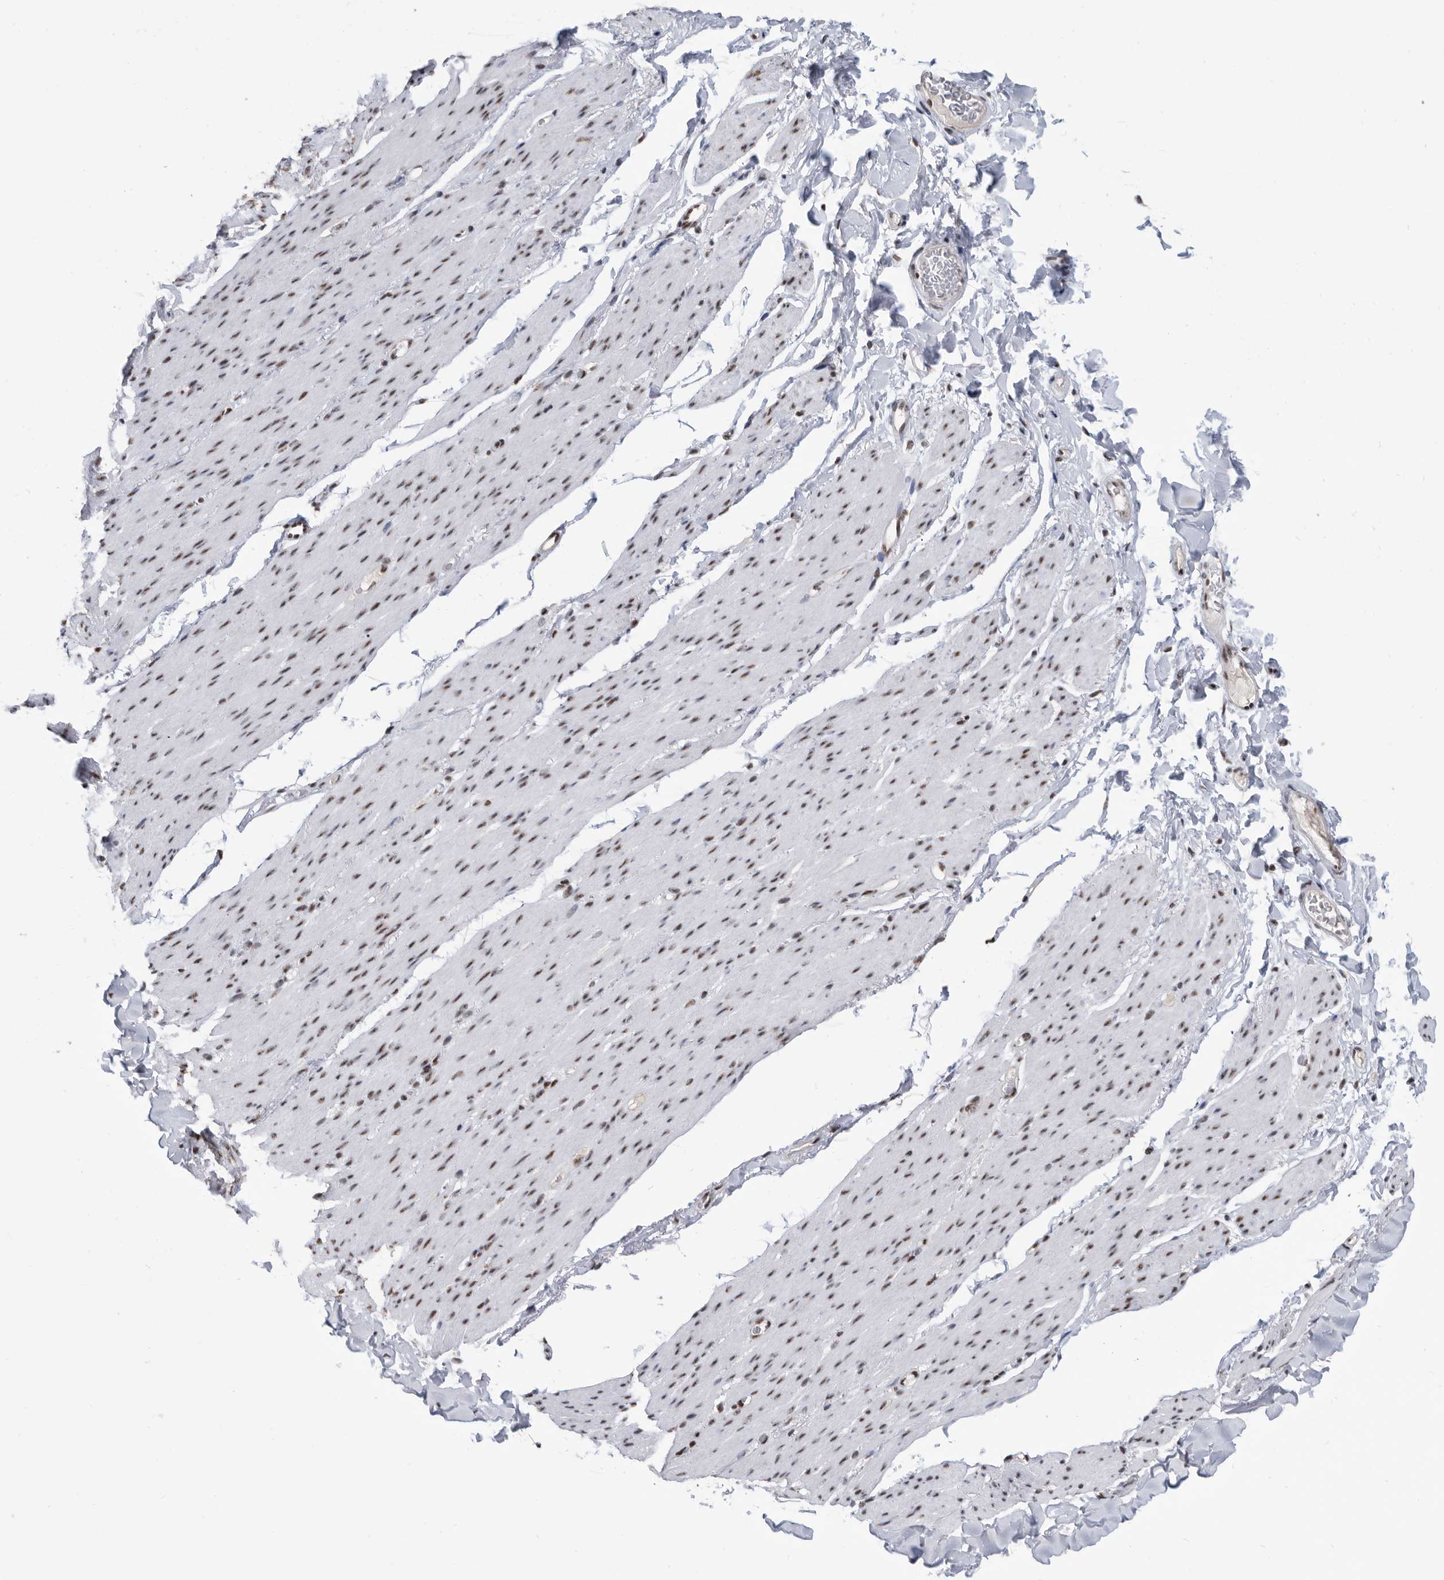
{"staining": {"intensity": "moderate", "quantity": ">75%", "location": "nuclear"}, "tissue": "smooth muscle", "cell_type": "Smooth muscle cells", "image_type": "normal", "snomed": [{"axis": "morphology", "description": "Normal tissue, NOS"}, {"axis": "topography", "description": "Colon"}, {"axis": "topography", "description": "Peripheral nerve tissue"}], "caption": "High-power microscopy captured an IHC histopathology image of unremarkable smooth muscle, revealing moderate nuclear expression in about >75% of smooth muscle cells.", "gene": "SF3A1", "patient": {"sex": "female", "age": 61}}